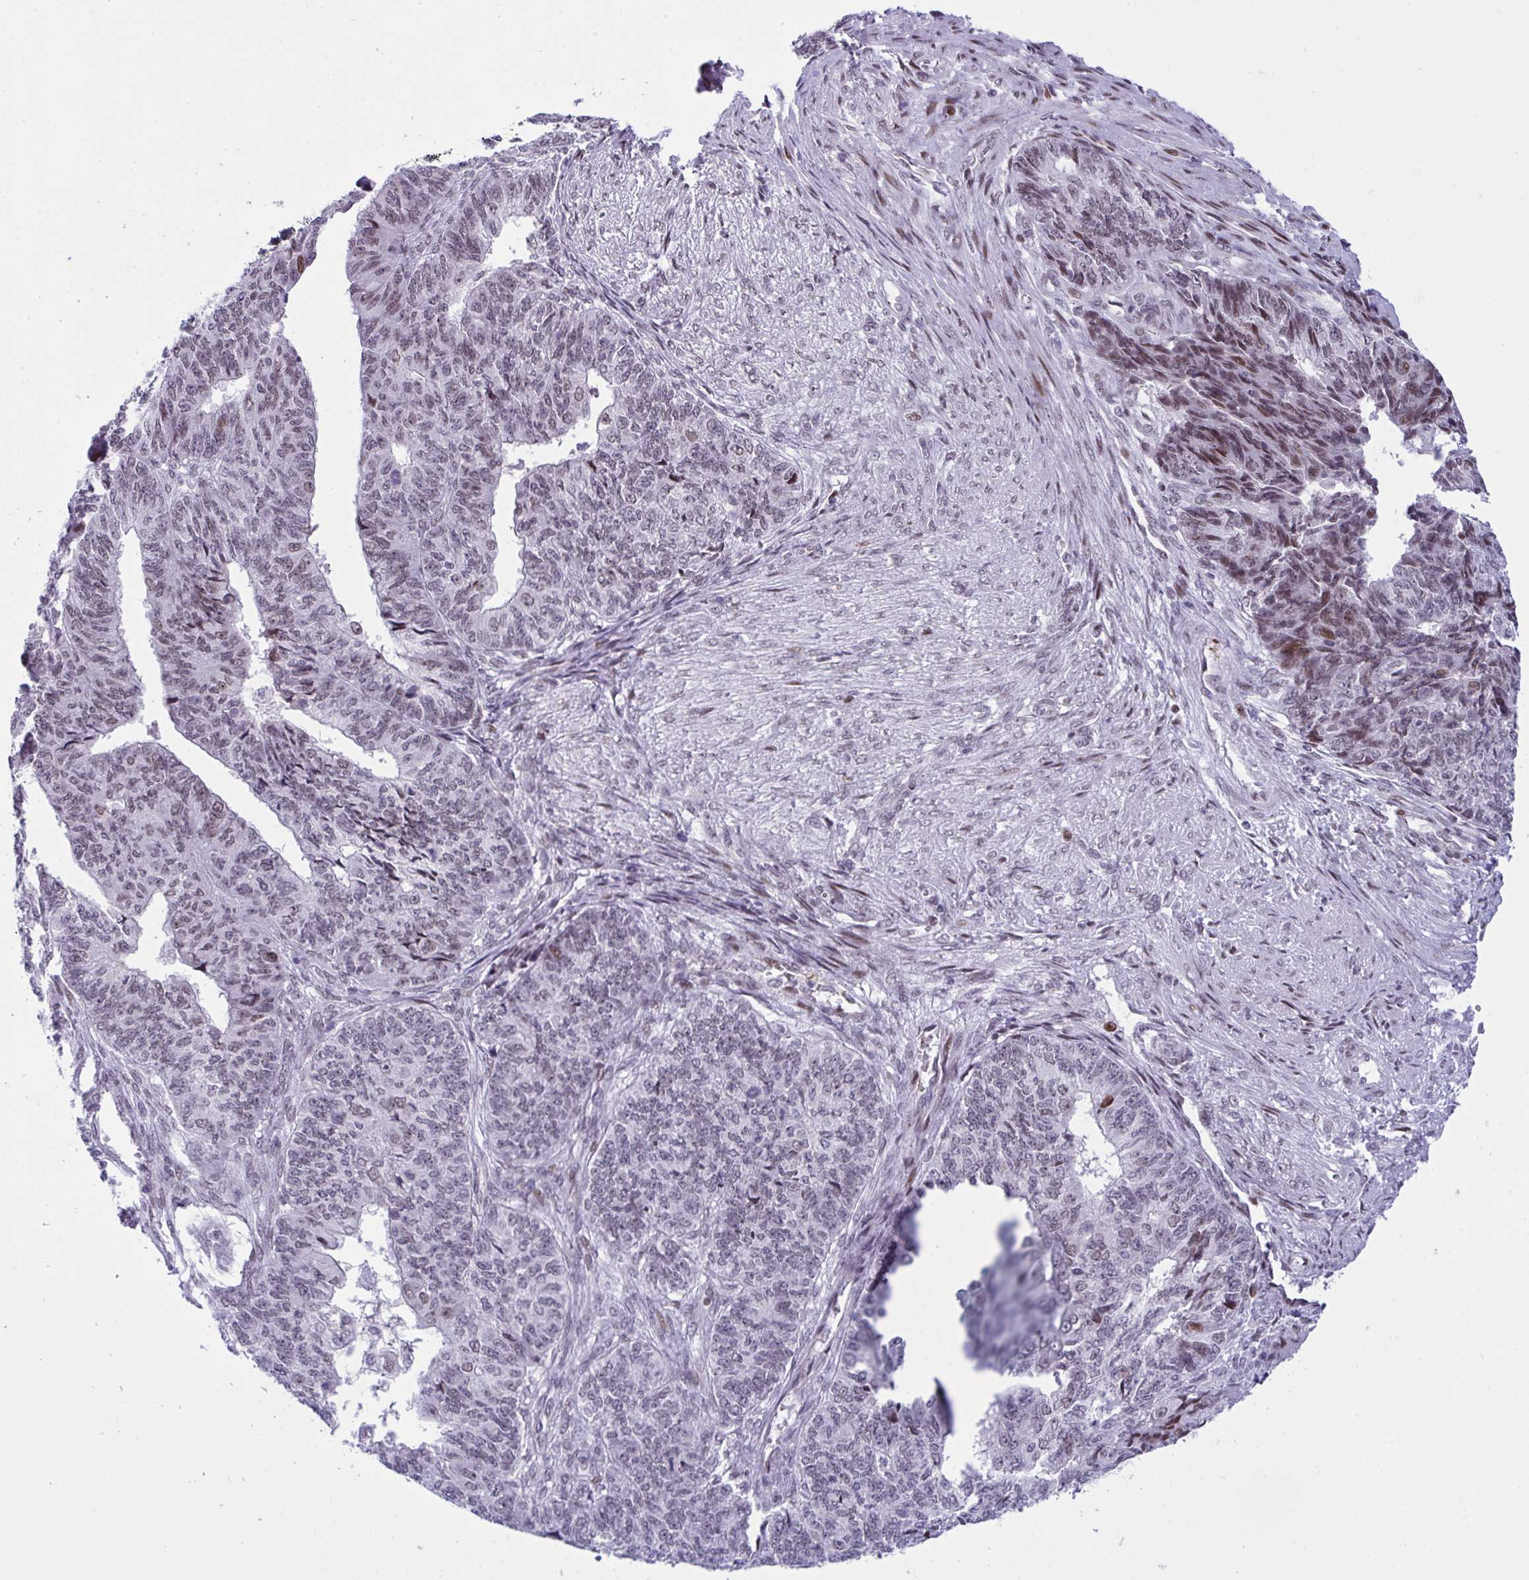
{"staining": {"intensity": "weak", "quantity": "<25%", "location": "nuclear"}, "tissue": "endometrial cancer", "cell_type": "Tumor cells", "image_type": "cancer", "snomed": [{"axis": "morphology", "description": "Adenocarcinoma, NOS"}, {"axis": "topography", "description": "Endometrium"}], "caption": "High magnification brightfield microscopy of adenocarcinoma (endometrial) stained with DAB (brown) and counterstained with hematoxylin (blue): tumor cells show no significant positivity.", "gene": "ZFHX3", "patient": {"sex": "female", "age": 32}}